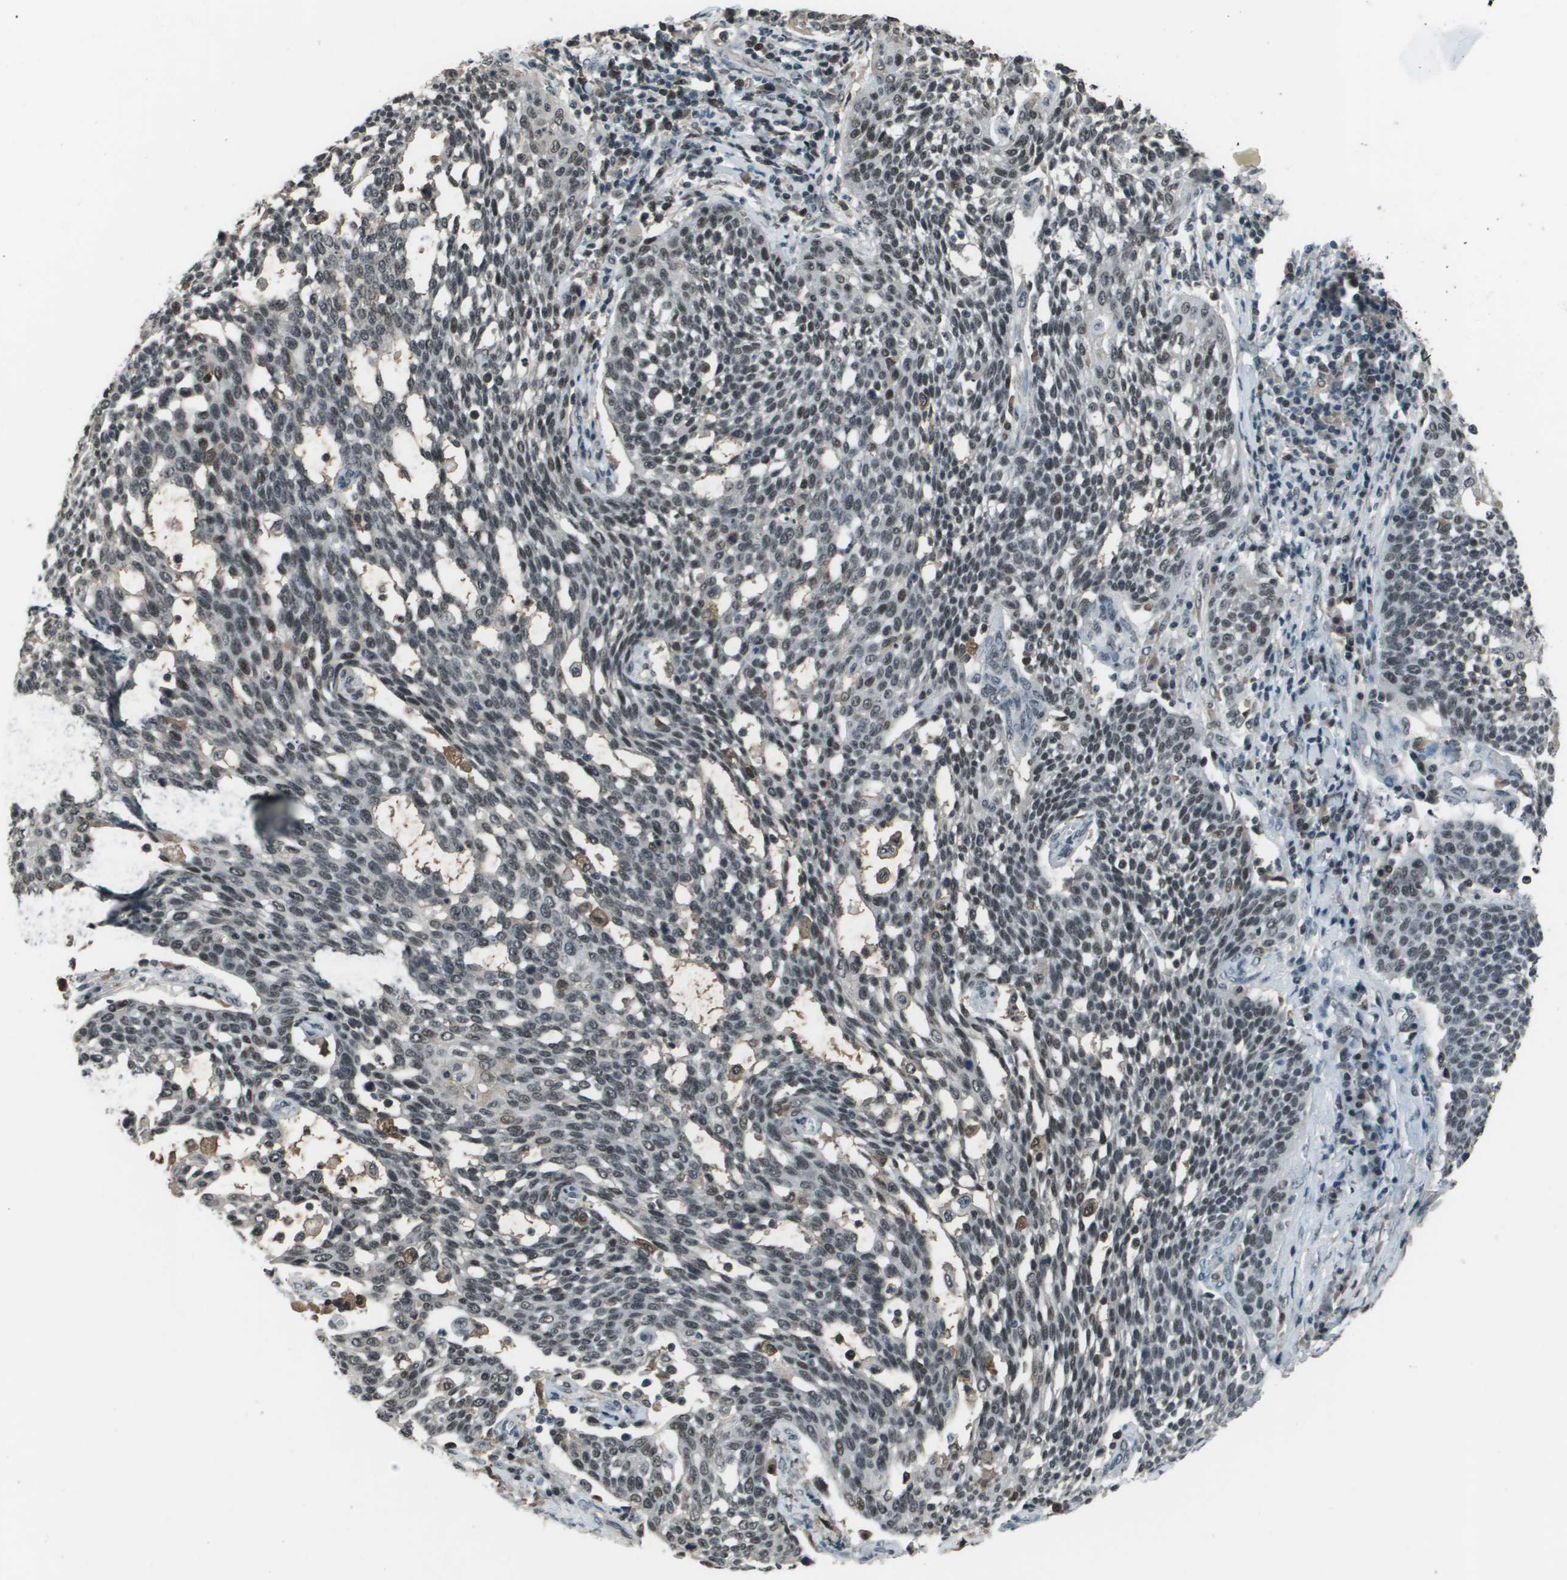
{"staining": {"intensity": "moderate", "quantity": "25%-75%", "location": "nuclear"}, "tissue": "cervical cancer", "cell_type": "Tumor cells", "image_type": "cancer", "snomed": [{"axis": "morphology", "description": "Squamous cell carcinoma, NOS"}, {"axis": "topography", "description": "Cervix"}], "caption": "The immunohistochemical stain labels moderate nuclear expression in tumor cells of cervical cancer tissue.", "gene": "THRAP3", "patient": {"sex": "female", "age": 34}}